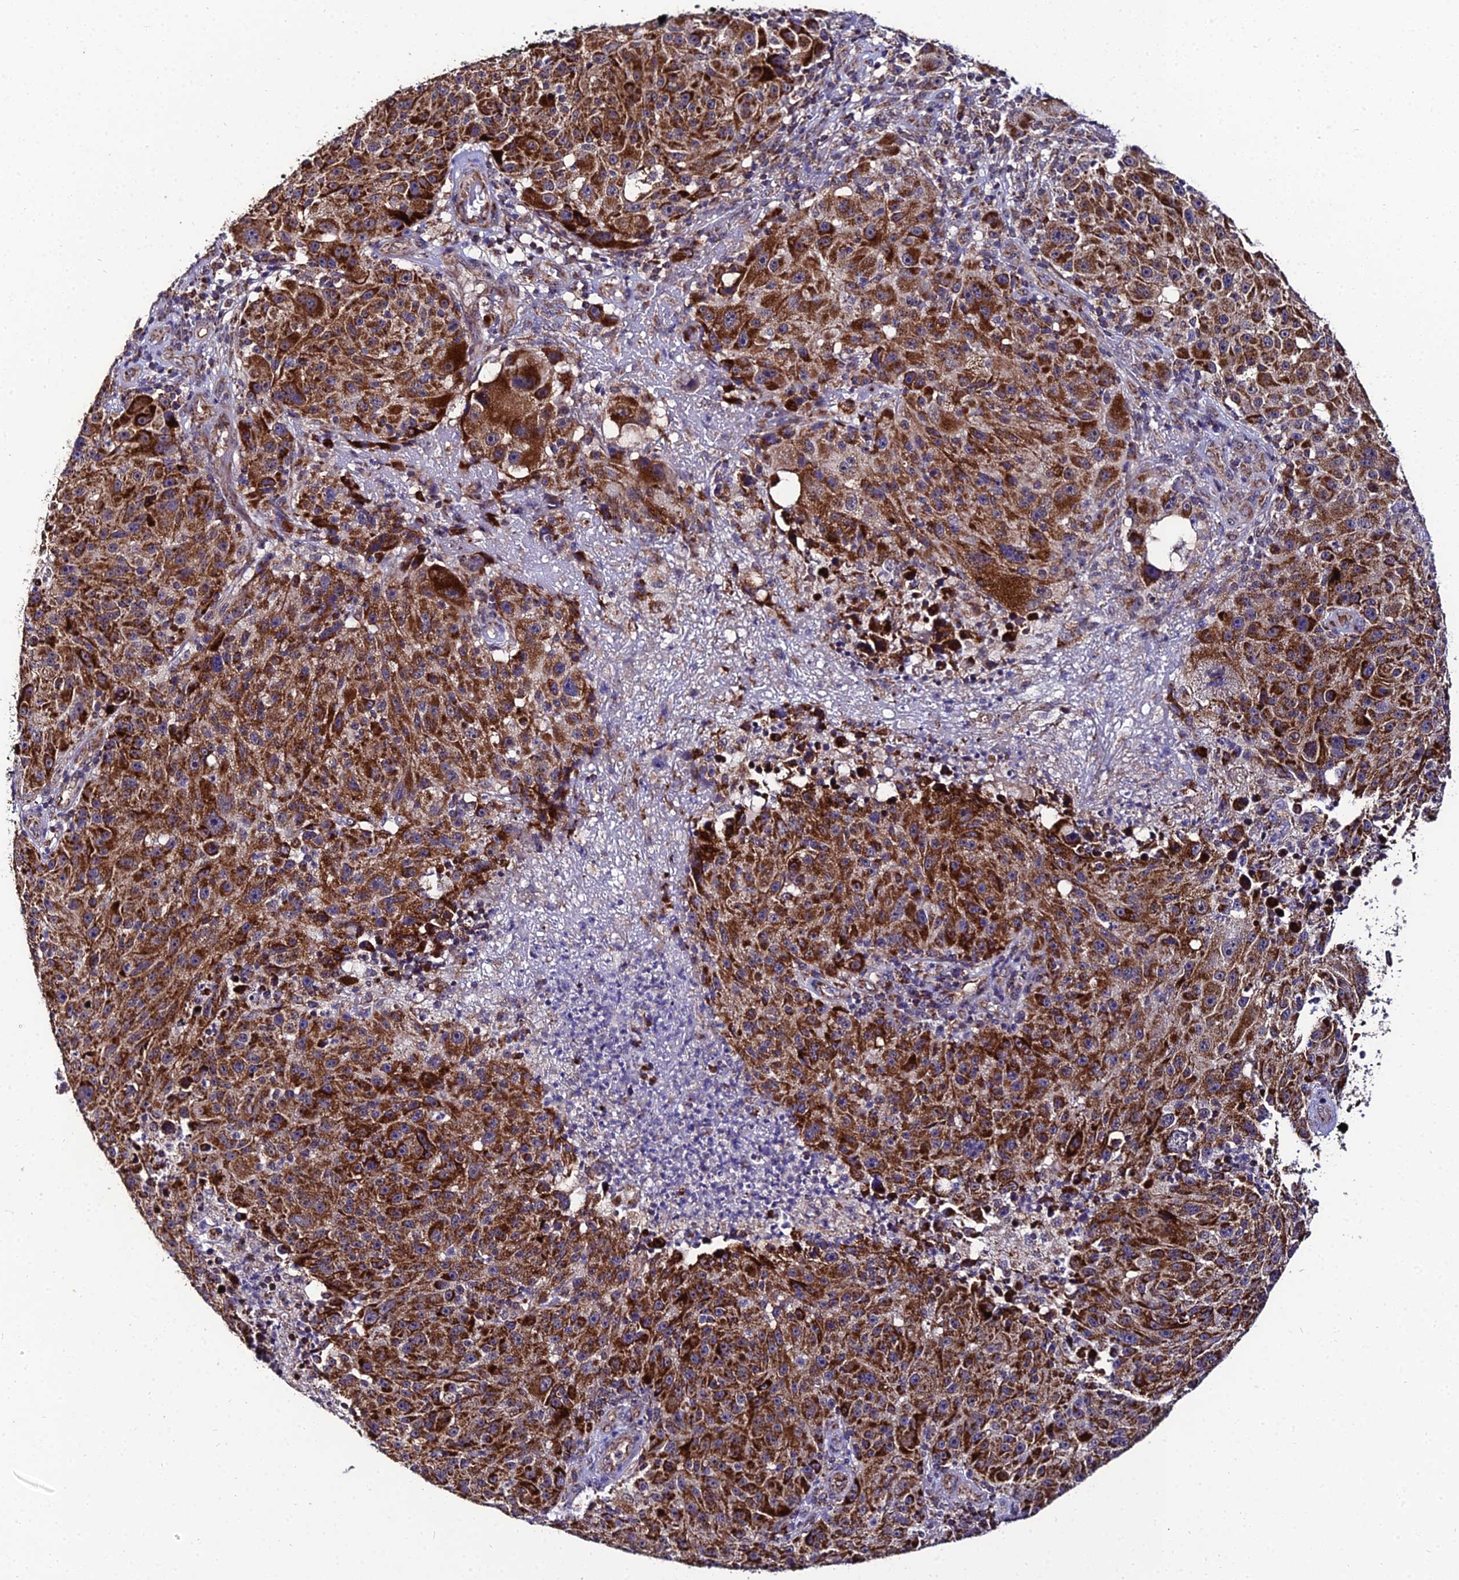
{"staining": {"intensity": "strong", "quantity": ">75%", "location": "cytoplasmic/membranous"}, "tissue": "melanoma", "cell_type": "Tumor cells", "image_type": "cancer", "snomed": [{"axis": "morphology", "description": "Malignant melanoma, NOS"}, {"axis": "topography", "description": "Skin"}], "caption": "Human melanoma stained for a protein (brown) shows strong cytoplasmic/membranous positive staining in about >75% of tumor cells.", "gene": "PSMD2", "patient": {"sex": "male", "age": 53}}